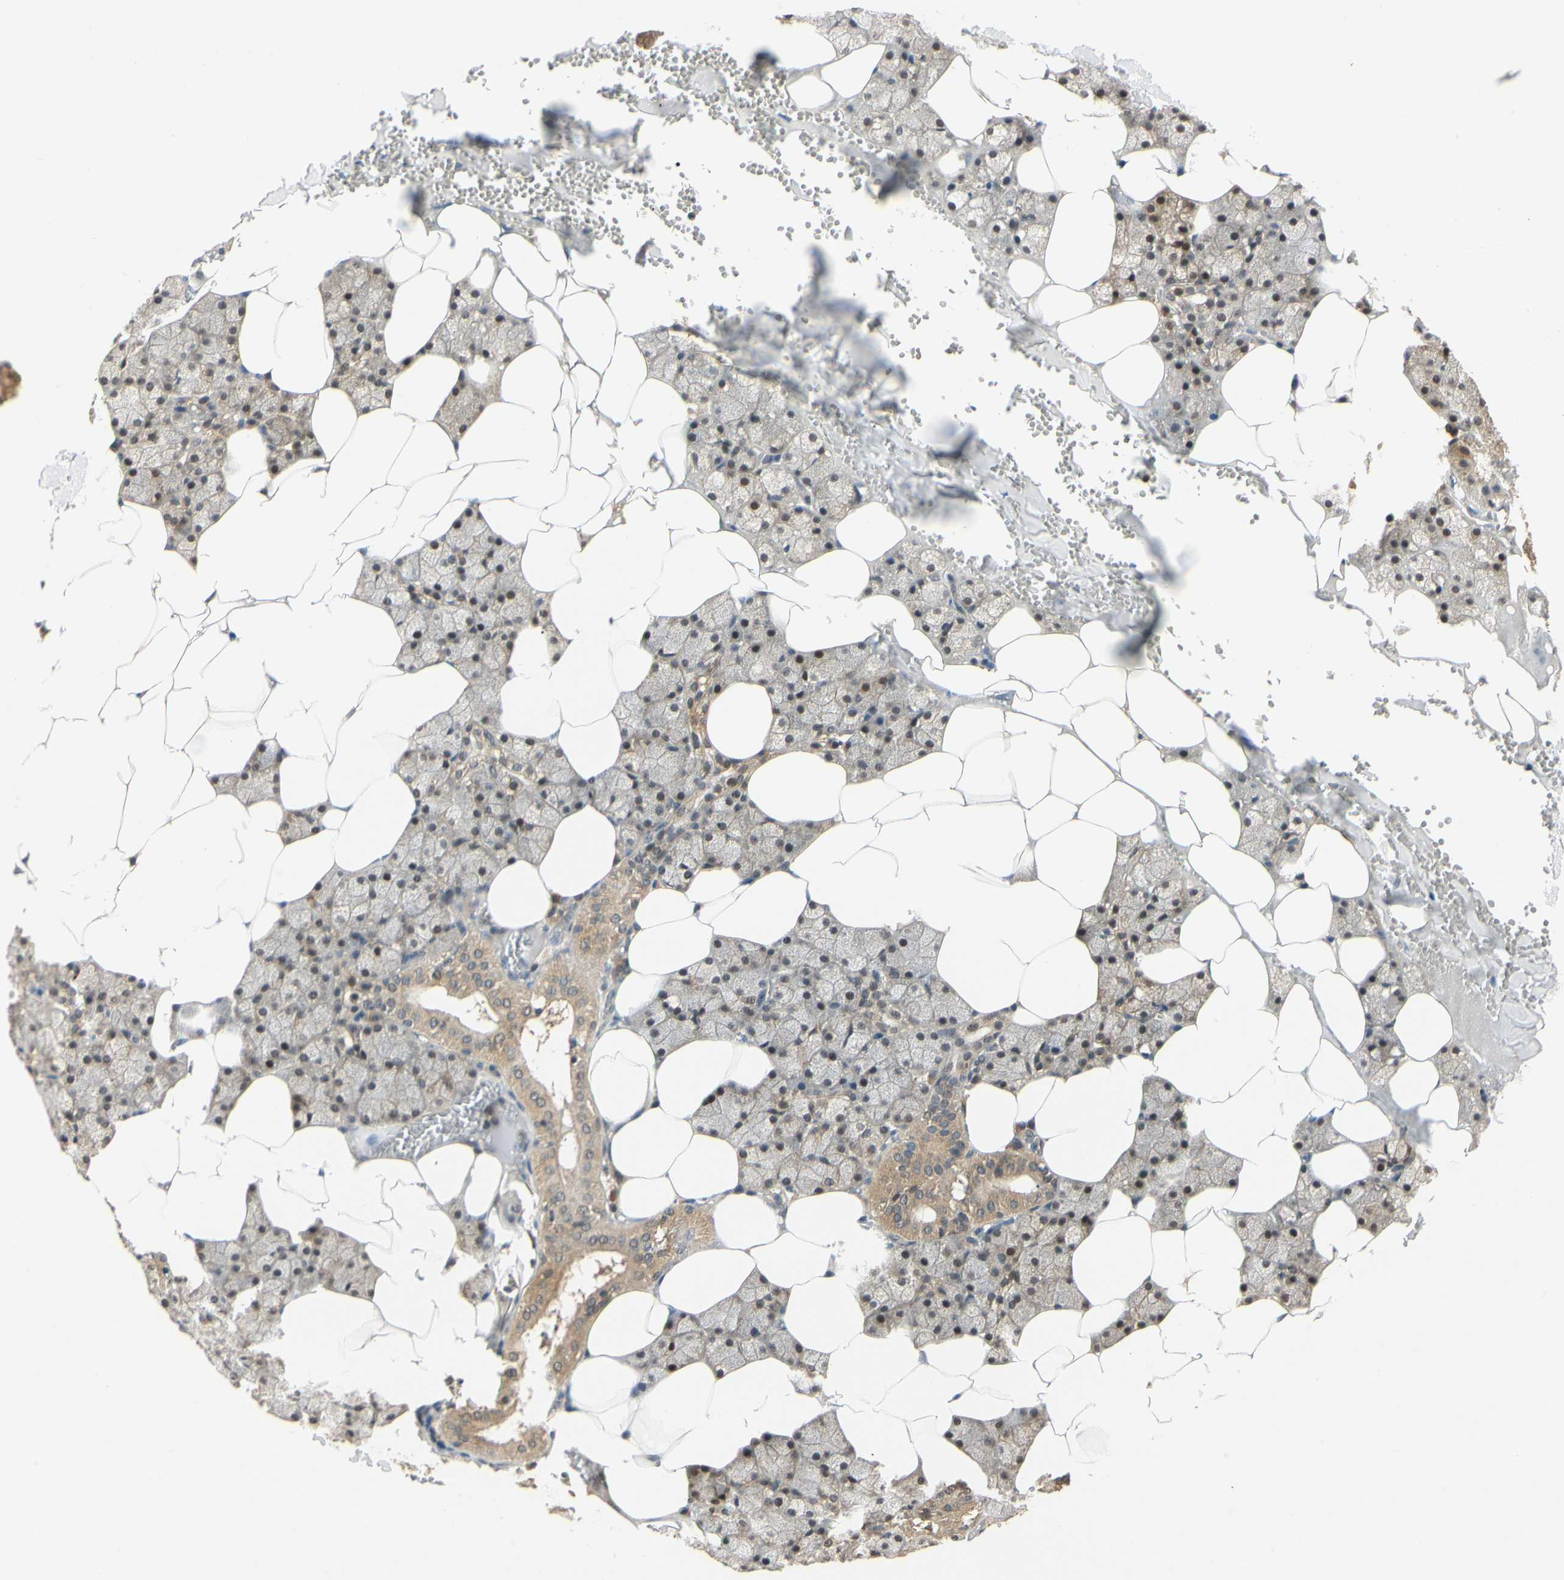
{"staining": {"intensity": "weak", "quantity": ">75%", "location": "cytoplasmic/membranous,nuclear"}, "tissue": "salivary gland", "cell_type": "Glandular cells", "image_type": "normal", "snomed": [{"axis": "morphology", "description": "Normal tissue, NOS"}, {"axis": "topography", "description": "Salivary gland"}], "caption": "Immunohistochemistry (IHC) (DAB) staining of normal salivary gland shows weak cytoplasmic/membranous,nuclear protein positivity in about >75% of glandular cells.", "gene": "UBE2Z", "patient": {"sex": "male", "age": 62}}